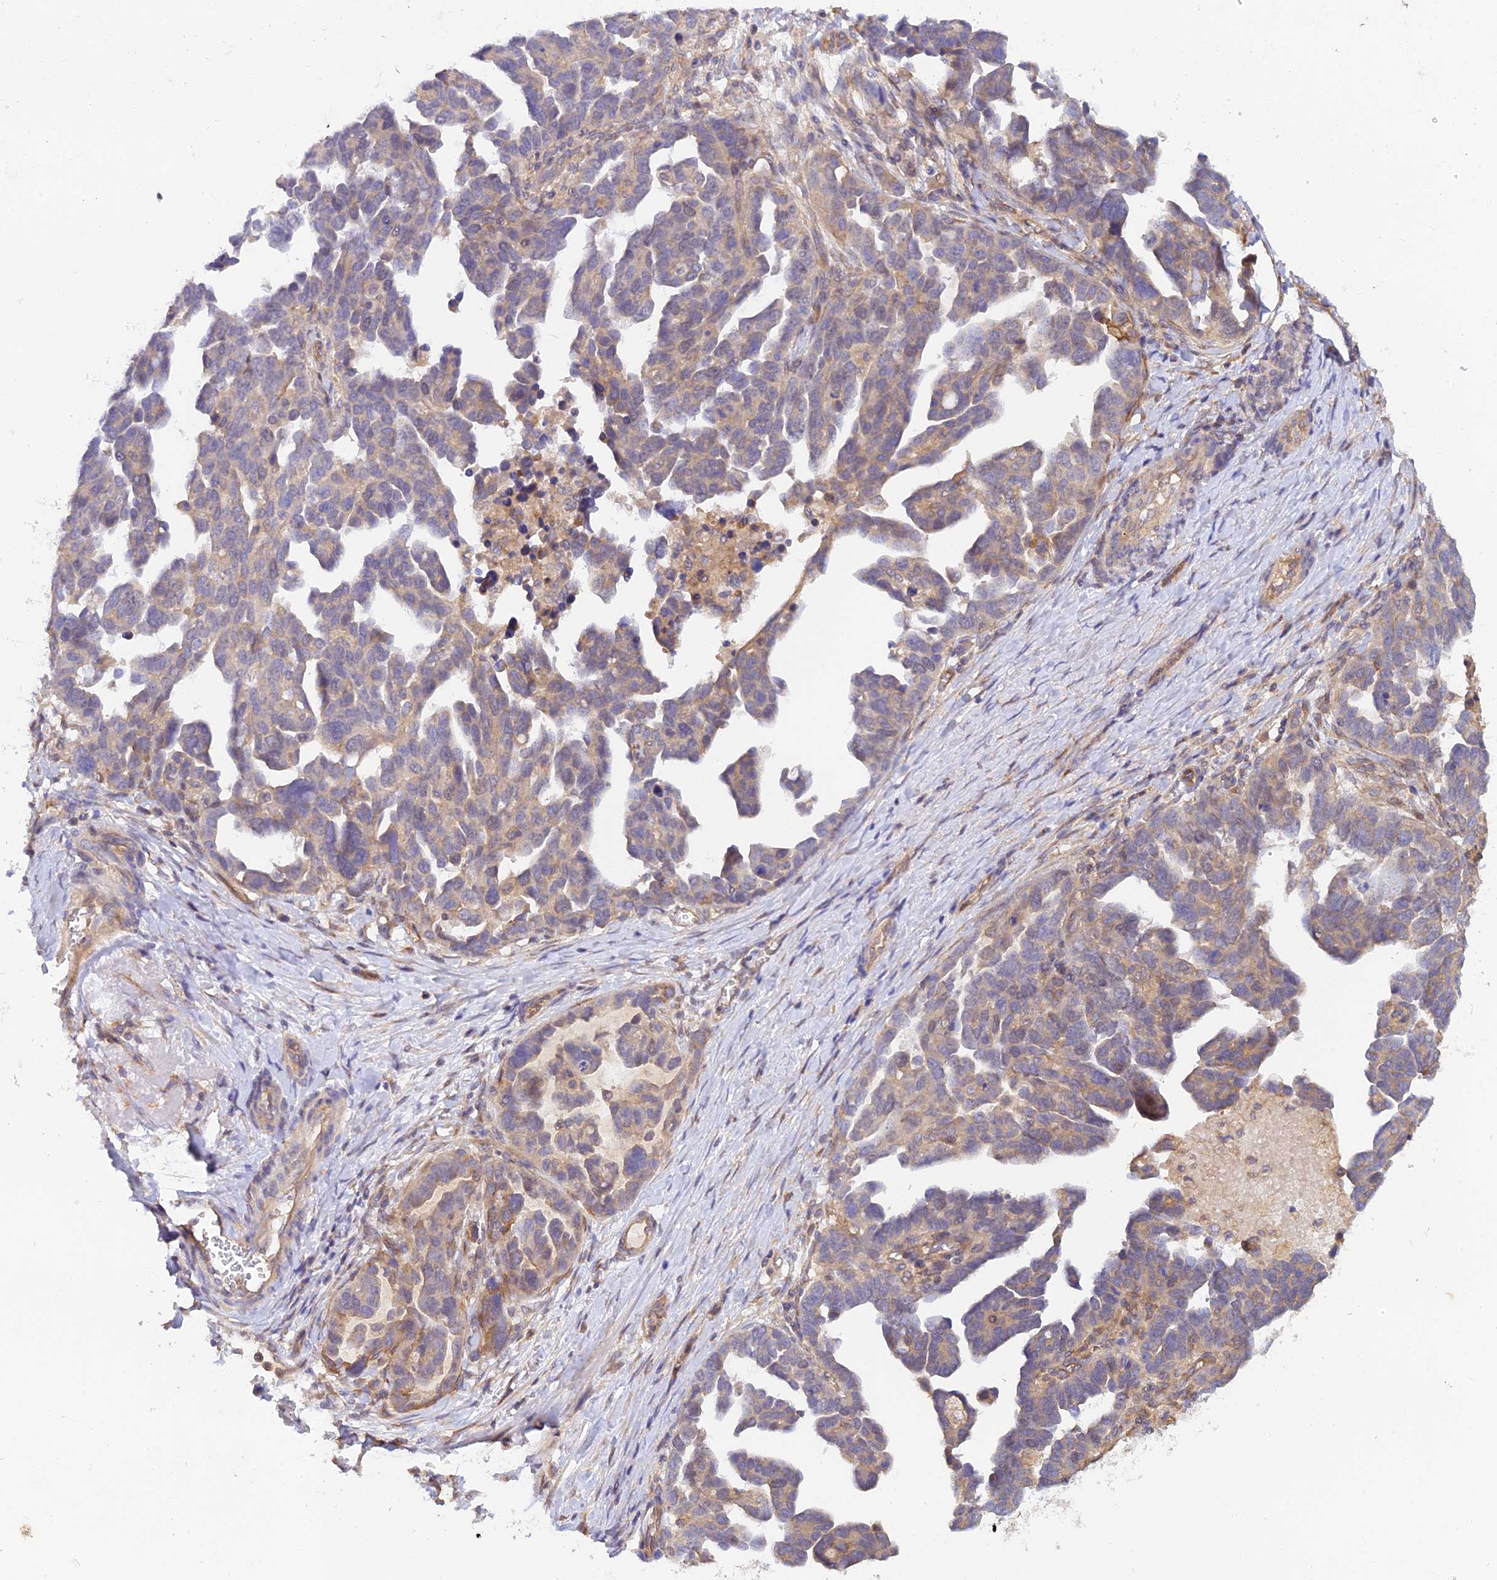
{"staining": {"intensity": "weak", "quantity": "25%-75%", "location": "cytoplasmic/membranous"}, "tissue": "ovarian cancer", "cell_type": "Tumor cells", "image_type": "cancer", "snomed": [{"axis": "morphology", "description": "Cystadenocarcinoma, serous, NOS"}, {"axis": "topography", "description": "Ovary"}], "caption": "Ovarian serous cystadenocarcinoma stained for a protein shows weak cytoplasmic/membranous positivity in tumor cells.", "gene": "MYO9A", "patient": {"sex": "female", "age": 54}}